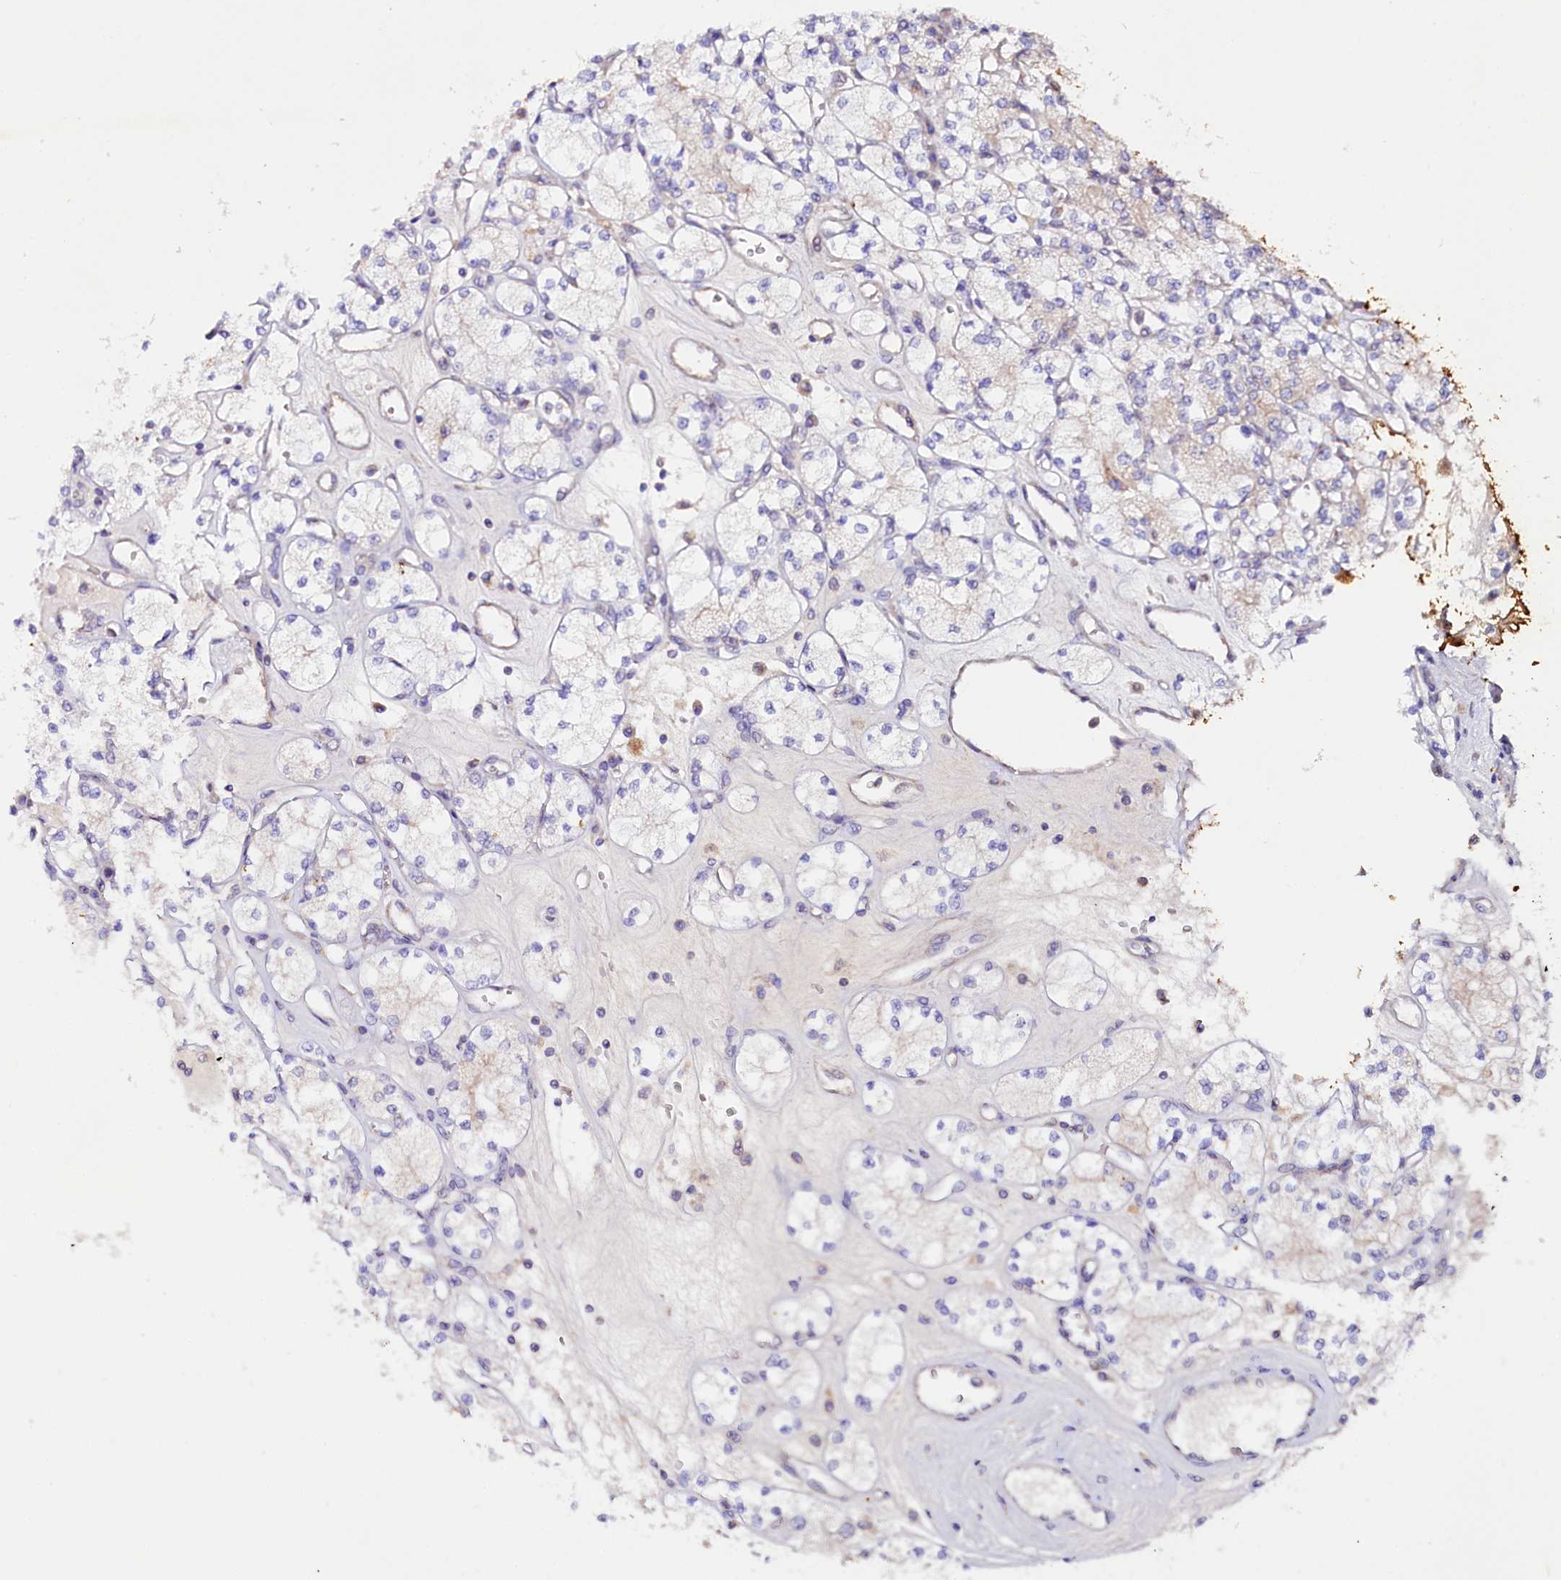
{"staining": {"intensity": "weak", "quantity": "<25%", "location": "cytoplasmic/membranous"}, "tissue": "renal cancer", "cell_type": "Tumor cells", "image_type": "cancer", "snomed": [{"axis": "morphology", "description": "Adenocarcinoma, NOS"}, {"axis": "topography", "description": "Kidney"}], "caption": "The IHC image has no significant positivity in tumor cells of adenocarcinoma (renal) tissue.", "gene": "SACM1L", "patient": {"sex": "male", "age": 77}}